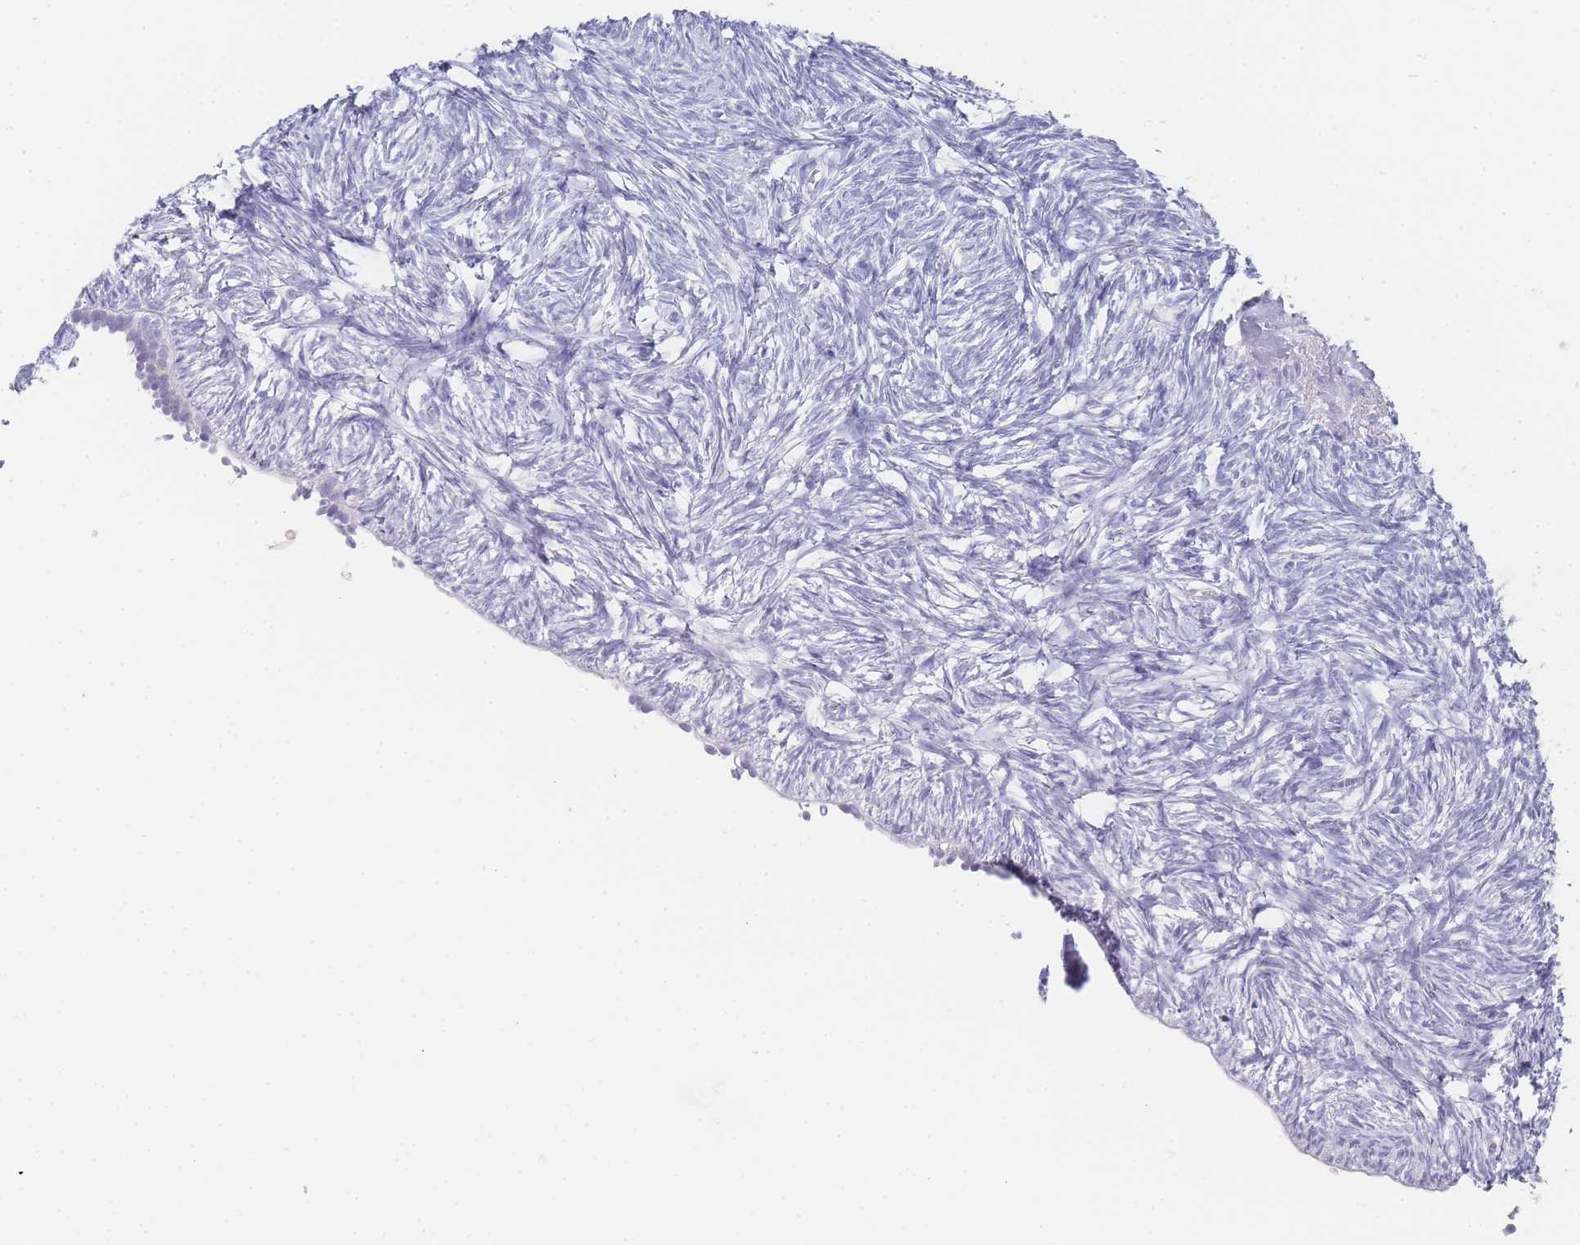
{"staining": {"intensity": "negative", "quantity": "none", "location": "none"}, "tissue": "ovary", "cell_type": "Follicle cells", "image_type": "normal", "snomed": [{"axis": "morphology", "description": "Normal tissue, NOS"}, {"axis": "topography", "description": "Ovary"}], "caption": "DAB immunohistochemical staining of normal ovary shows no significant positivity in follicle cells.", "gene": "IMPG1", "patient": {"sex": "female", "age": 51}}